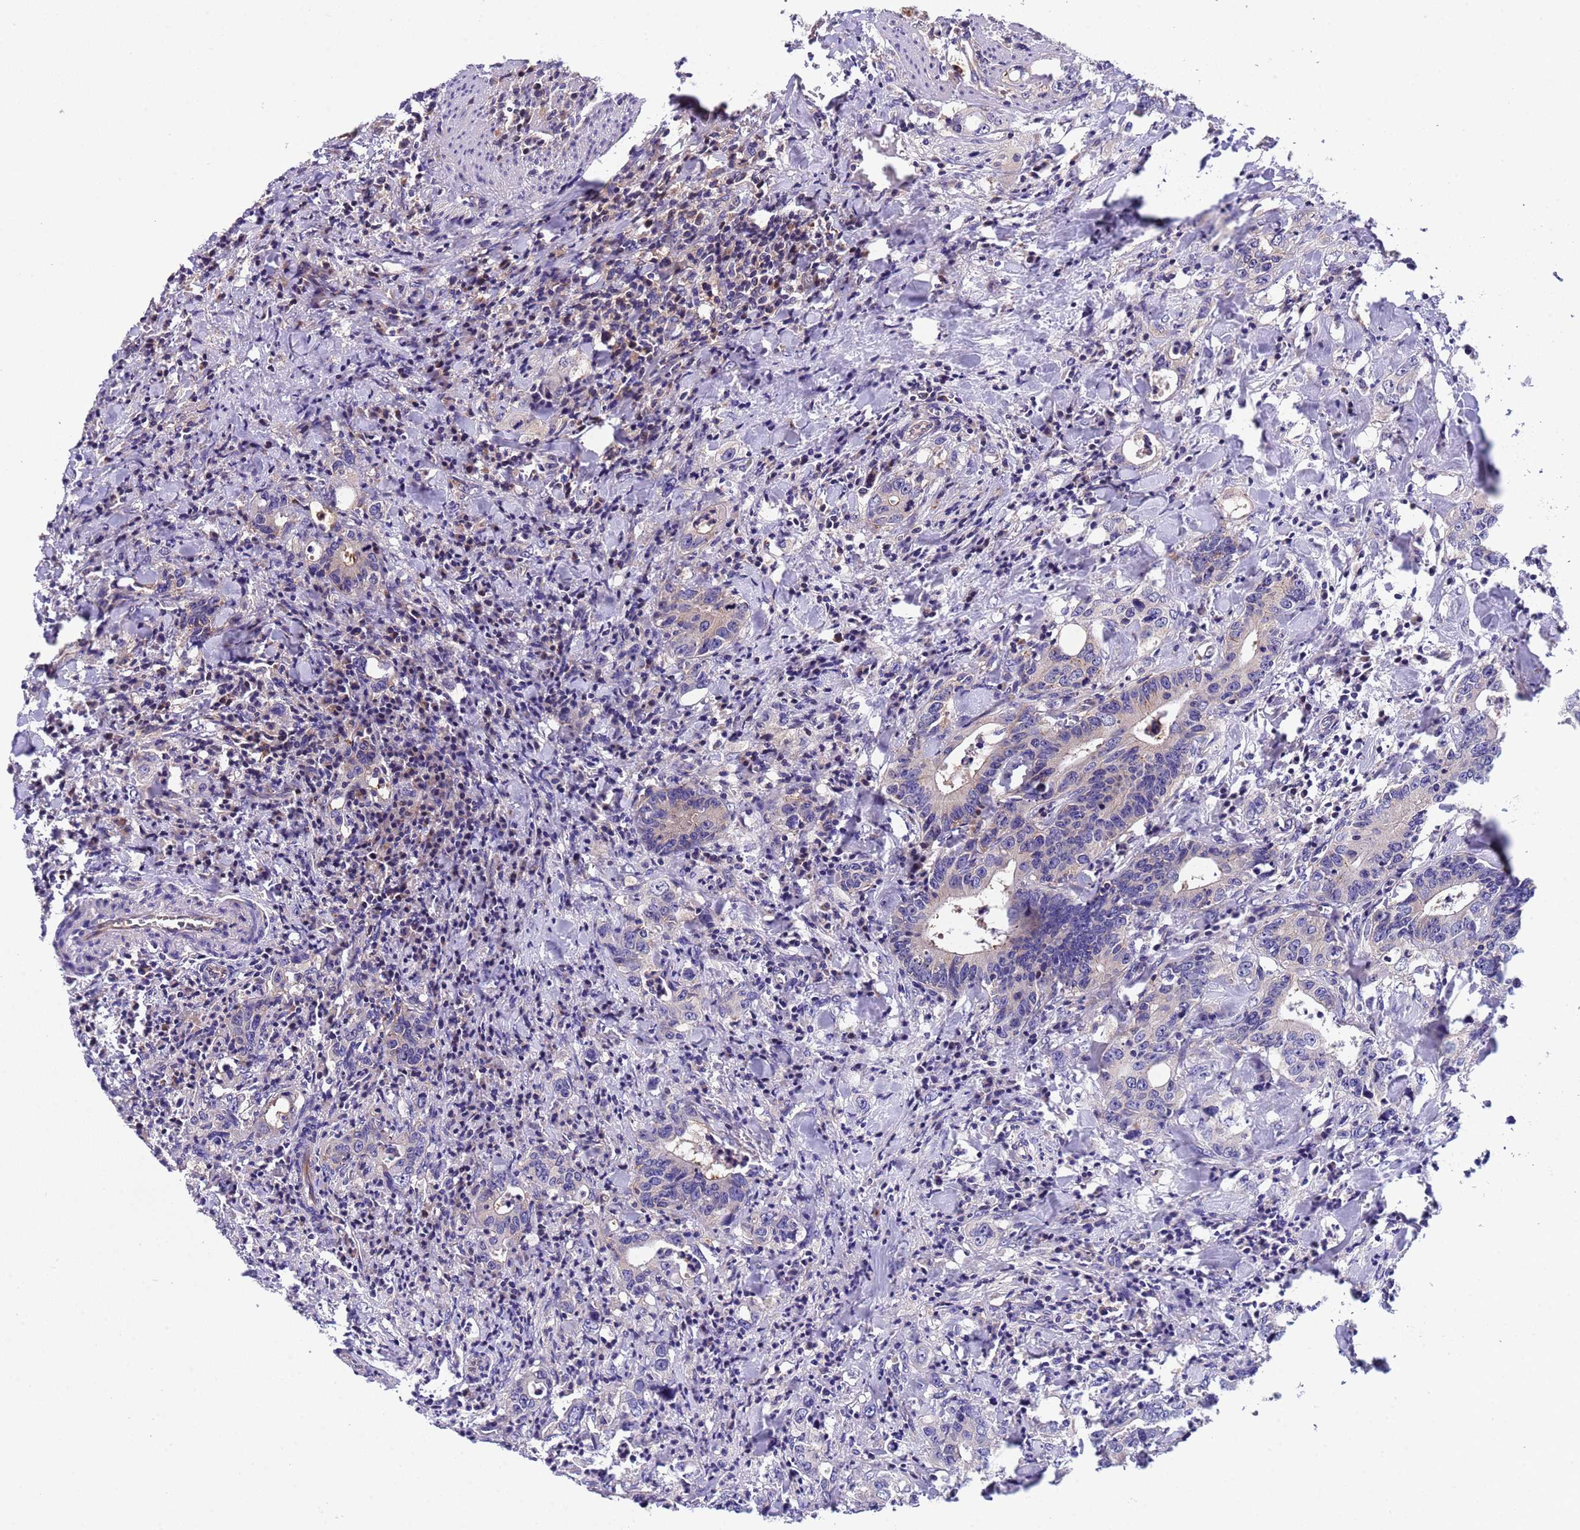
{"staining": {"intensity": "weak", "quantity": "<25%", "location": "cytoplasmic/membranous"}, "tissue": "colorectal cancer", "cell_type": "Tumor cells", "image_type": "cancer", "snomed": [{"axis": "morphology", "description": "Adenocarcinoma, NOS"}, {"axis": "topography", "description": "Colon"}], "caption": "Immunohistochemistry (IHC) of adenocarcinoma (colorectal) reveals no positivity in tumor cells.", "gene": "PARP16", "patient": {"sex": "female", "age": 75}}